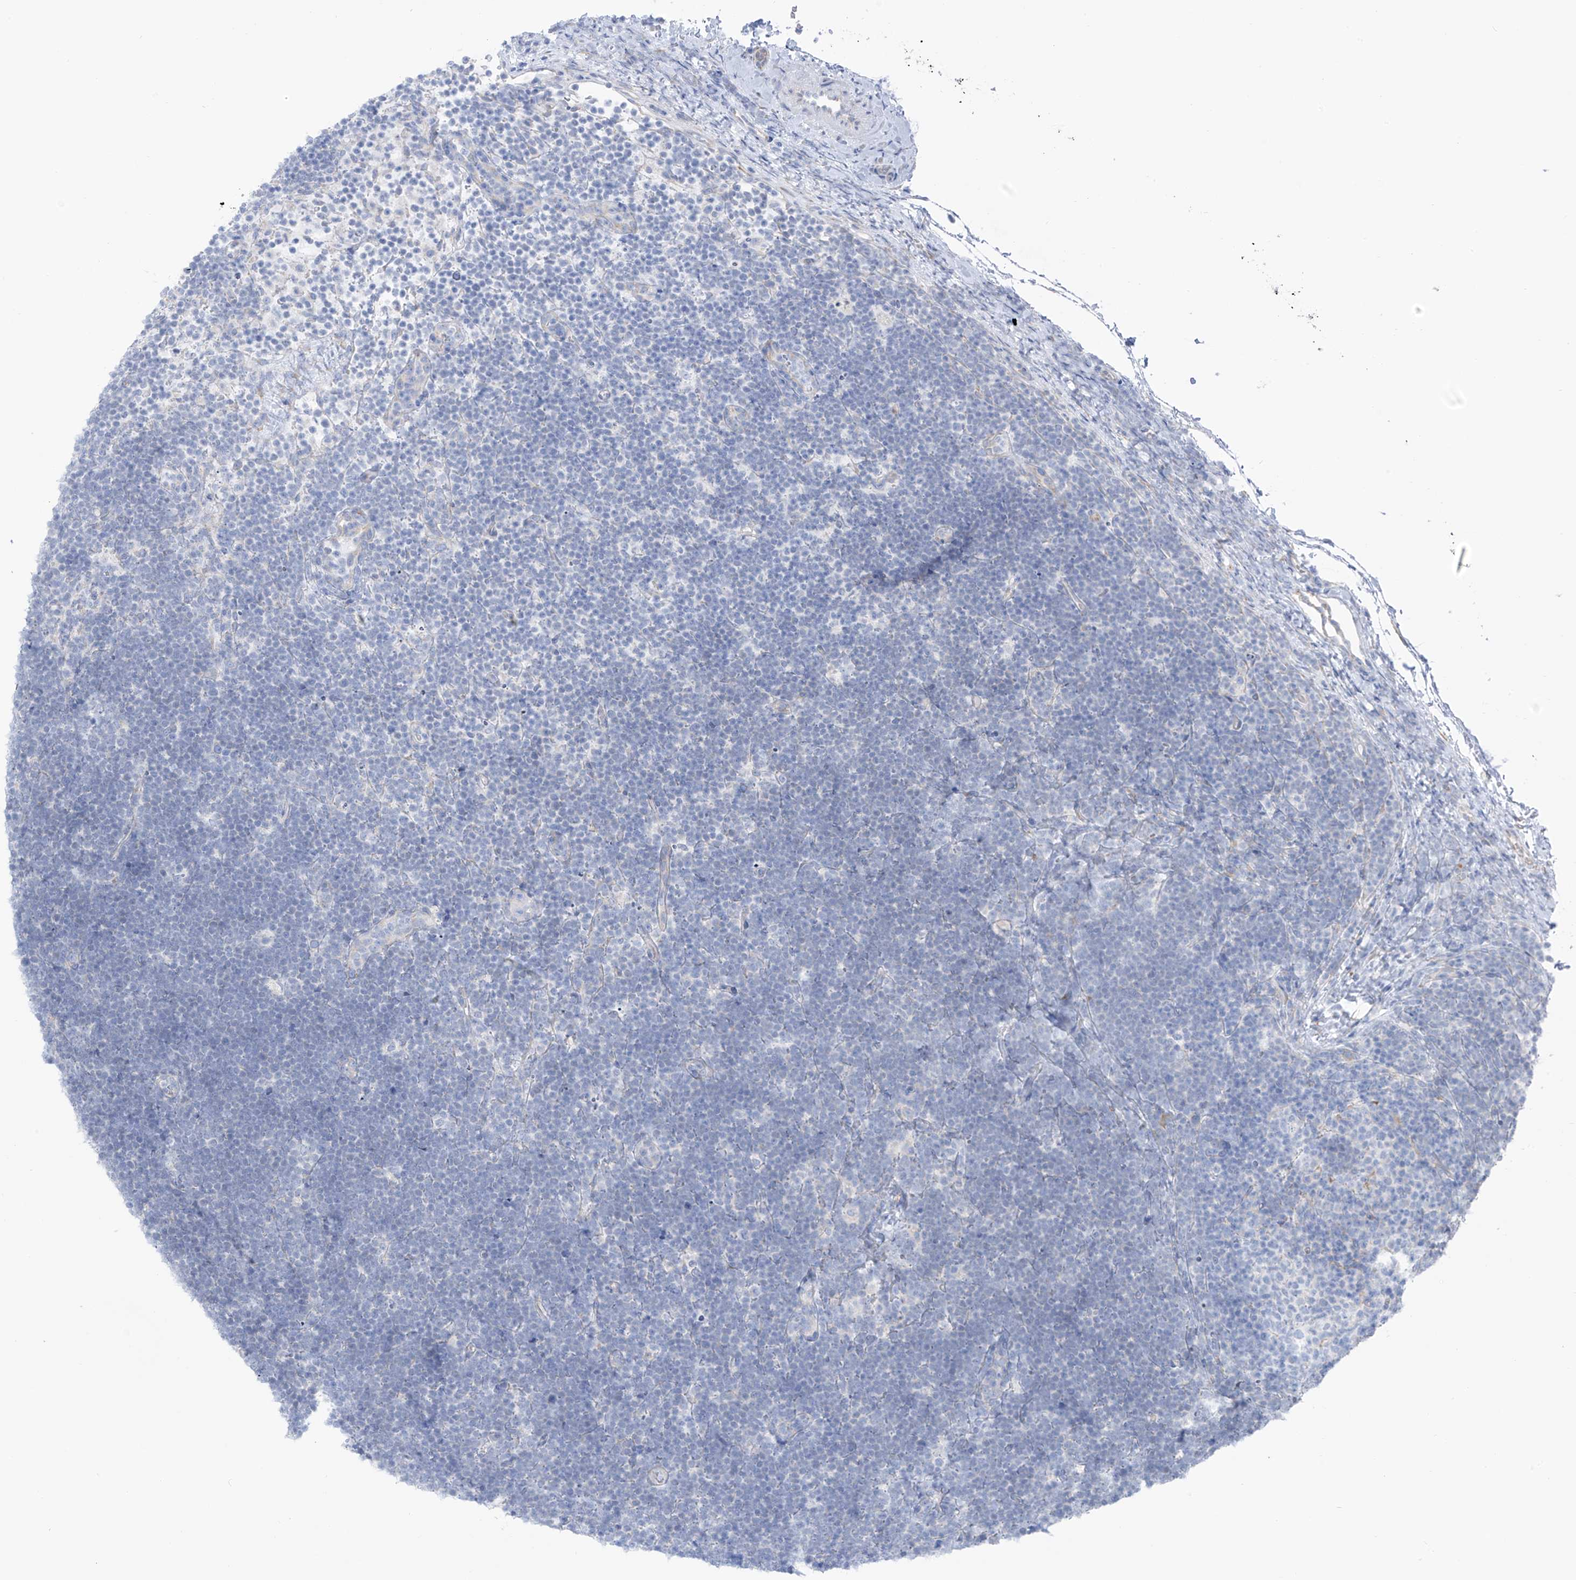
{"staining": {"intensity": "negative", "quantity": "none", "location": "none"}, "tissue": "lymphoma", "cell_type": "Tumor cells", "image_type": "cancer", "snomed": [{"axis": "morphology", "description": "Malignant lymphoma, non-Hodgkin's type, High grade"}, {"axis": "topography", "description": "Lymph node"}], "caption": "A photomicrograph of malignant lymphoma, non-Hodgkin's type (high-grade) stained for a protein reveals no brown staining in tumor cells.", "gene": "RCN2", "patient": {"sex": "male", "age": 13}}